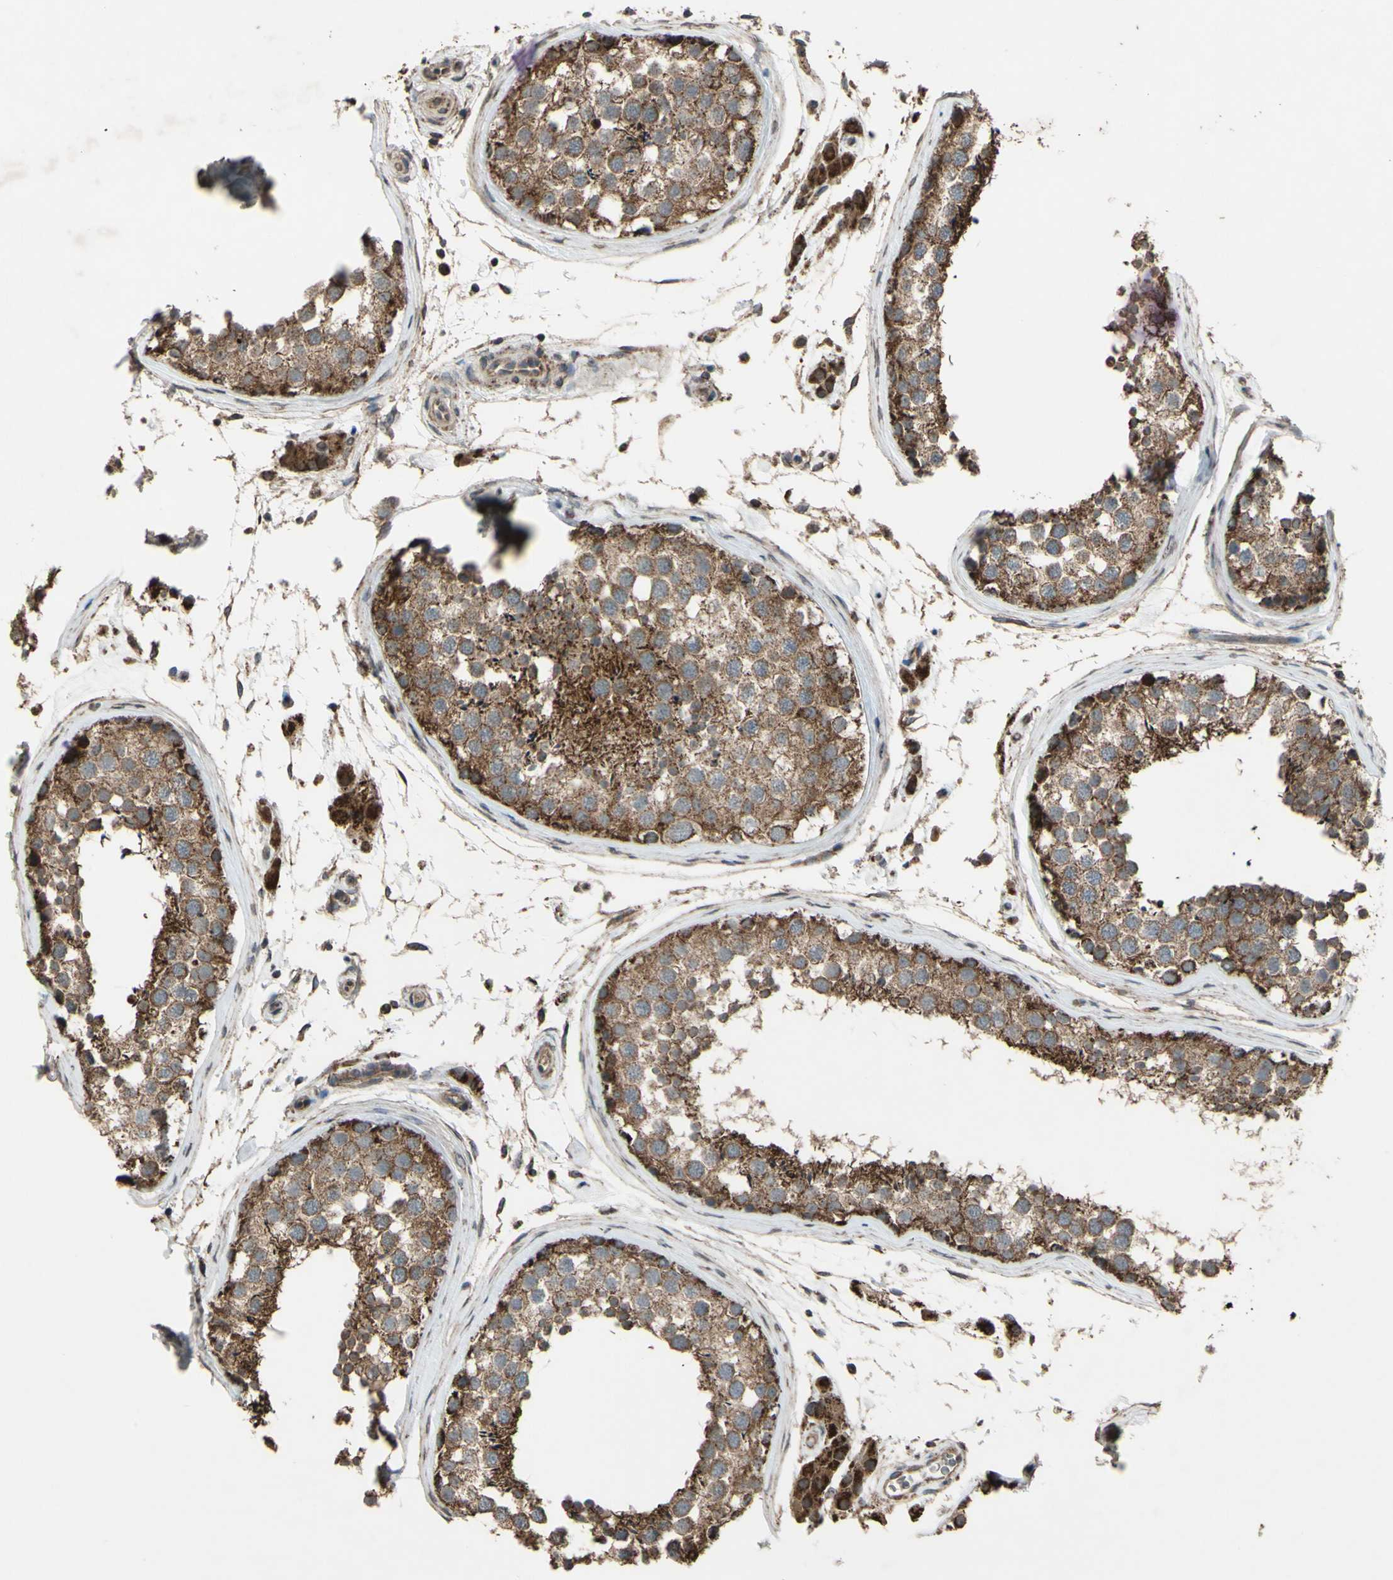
{"staining": {"intensity": "strong", "quantity": ">75%", "location": "cytoplasmic/membranous"}, "tissue": "testis", "cell_type": "Cells in seminiferous ducts", "image_type": "normal", "snomed": [{"axis": "morphology", "description": "Normal tissue, NOS"}, {"axis": "topography", "description": "Testis"}], "caption": "A high amount of strong cytoplasmic/membranous positivity is seen in about >75% of cells in seminiferous ducts in normal testis.", "gene": "ACOT8", "patient": {"sex": "male", "age": 46}}